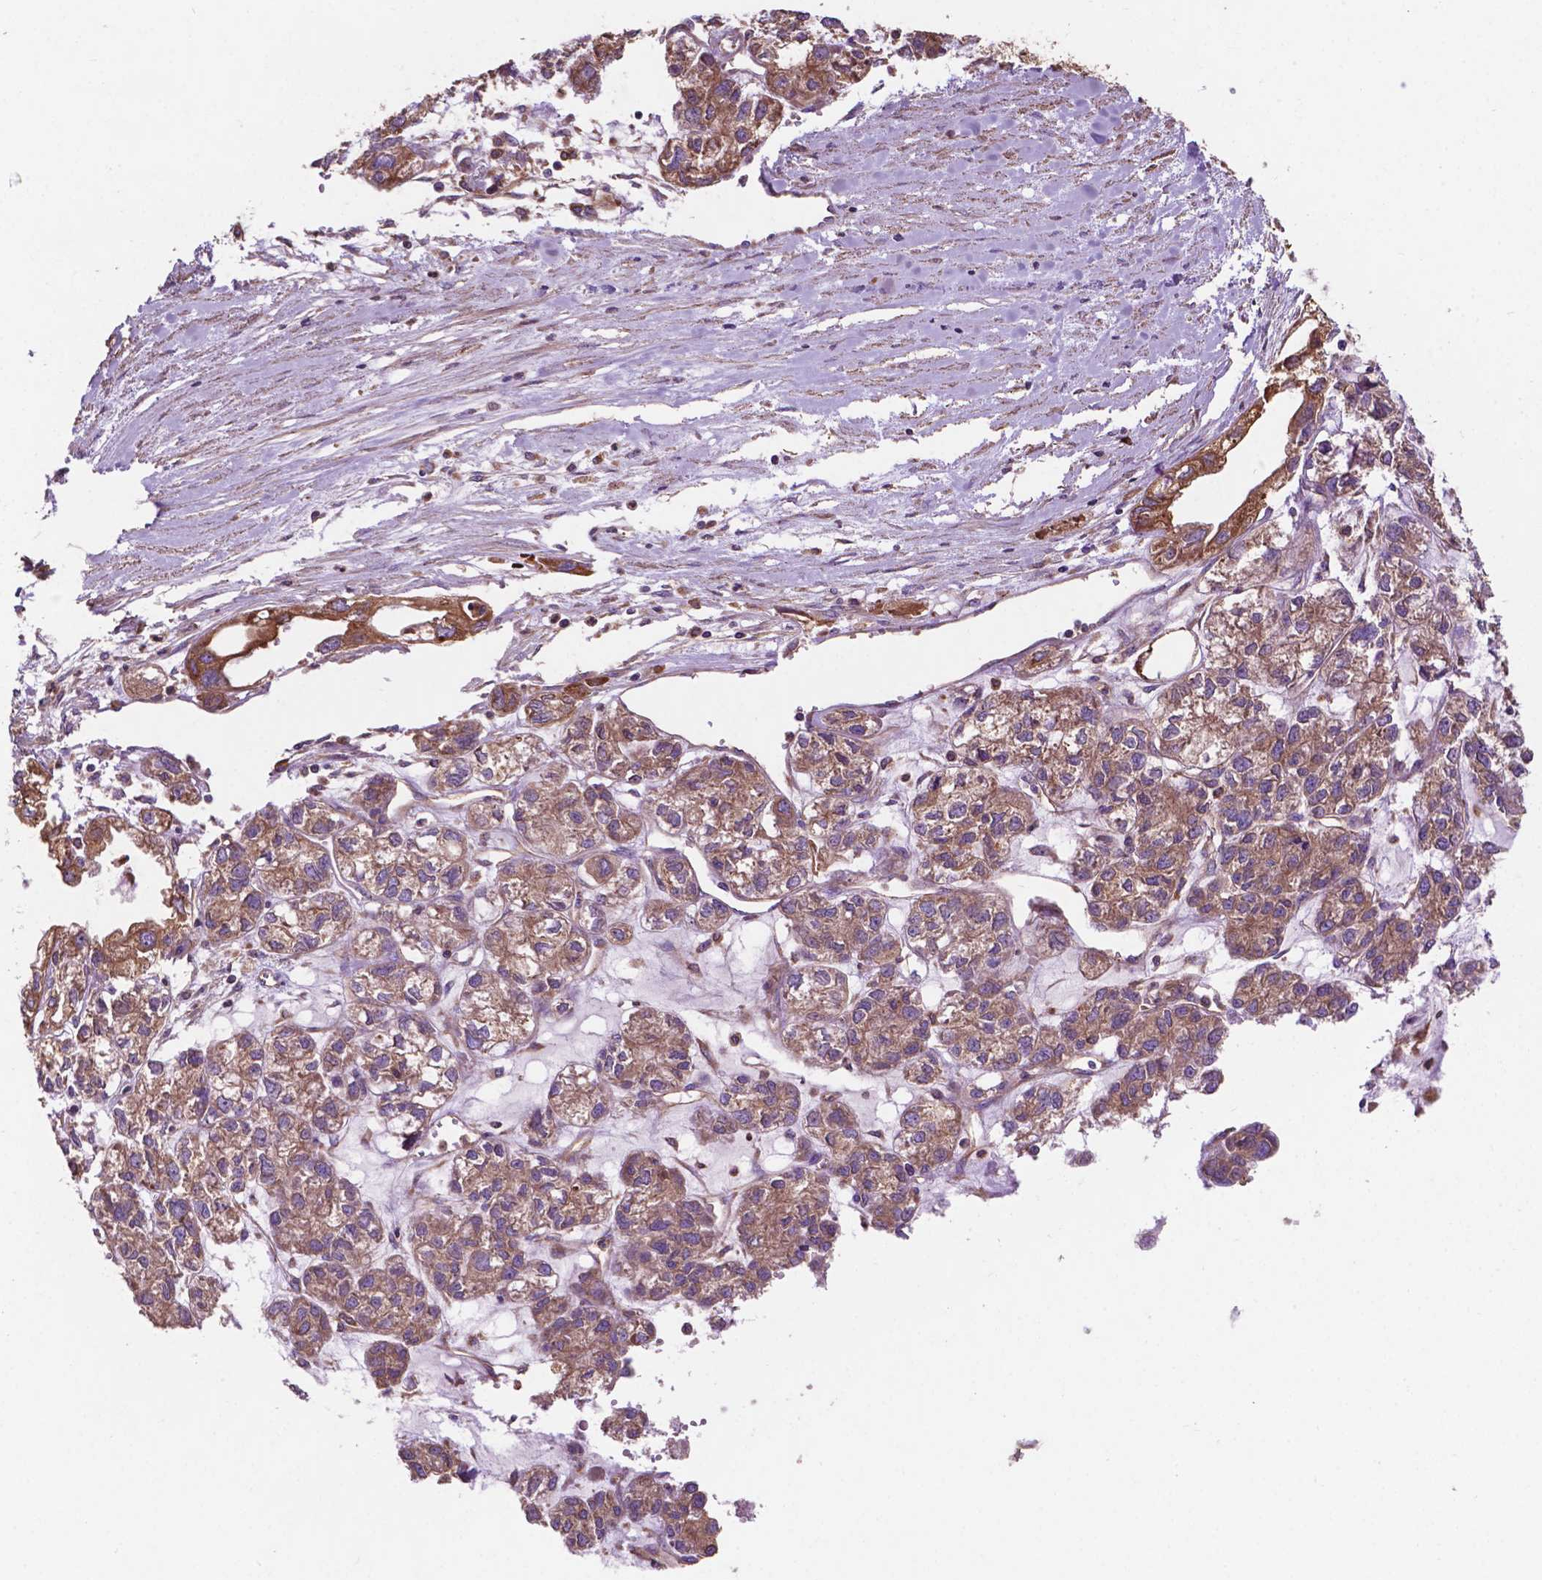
{"staining": {"intensity": "moderate", "quantity": ">75%", "location": "cytoplasmic/membranous"}, "tissue": "ovarian cancer", "cell_type": "Tumor cells", "image_type": "cancer", "snomed": [{"axis": "morphology", "description": "Carcinoma, endometroid"}, {"axis": "topography", "description": "Ovary"}], "caption": "Ovarian cancer (endometroid carcinoma) stained with a protein marker shows moderate staining in tumor cells.", "gene": "CCDC71L", "patient": {"sex": "female", "age": 64}}